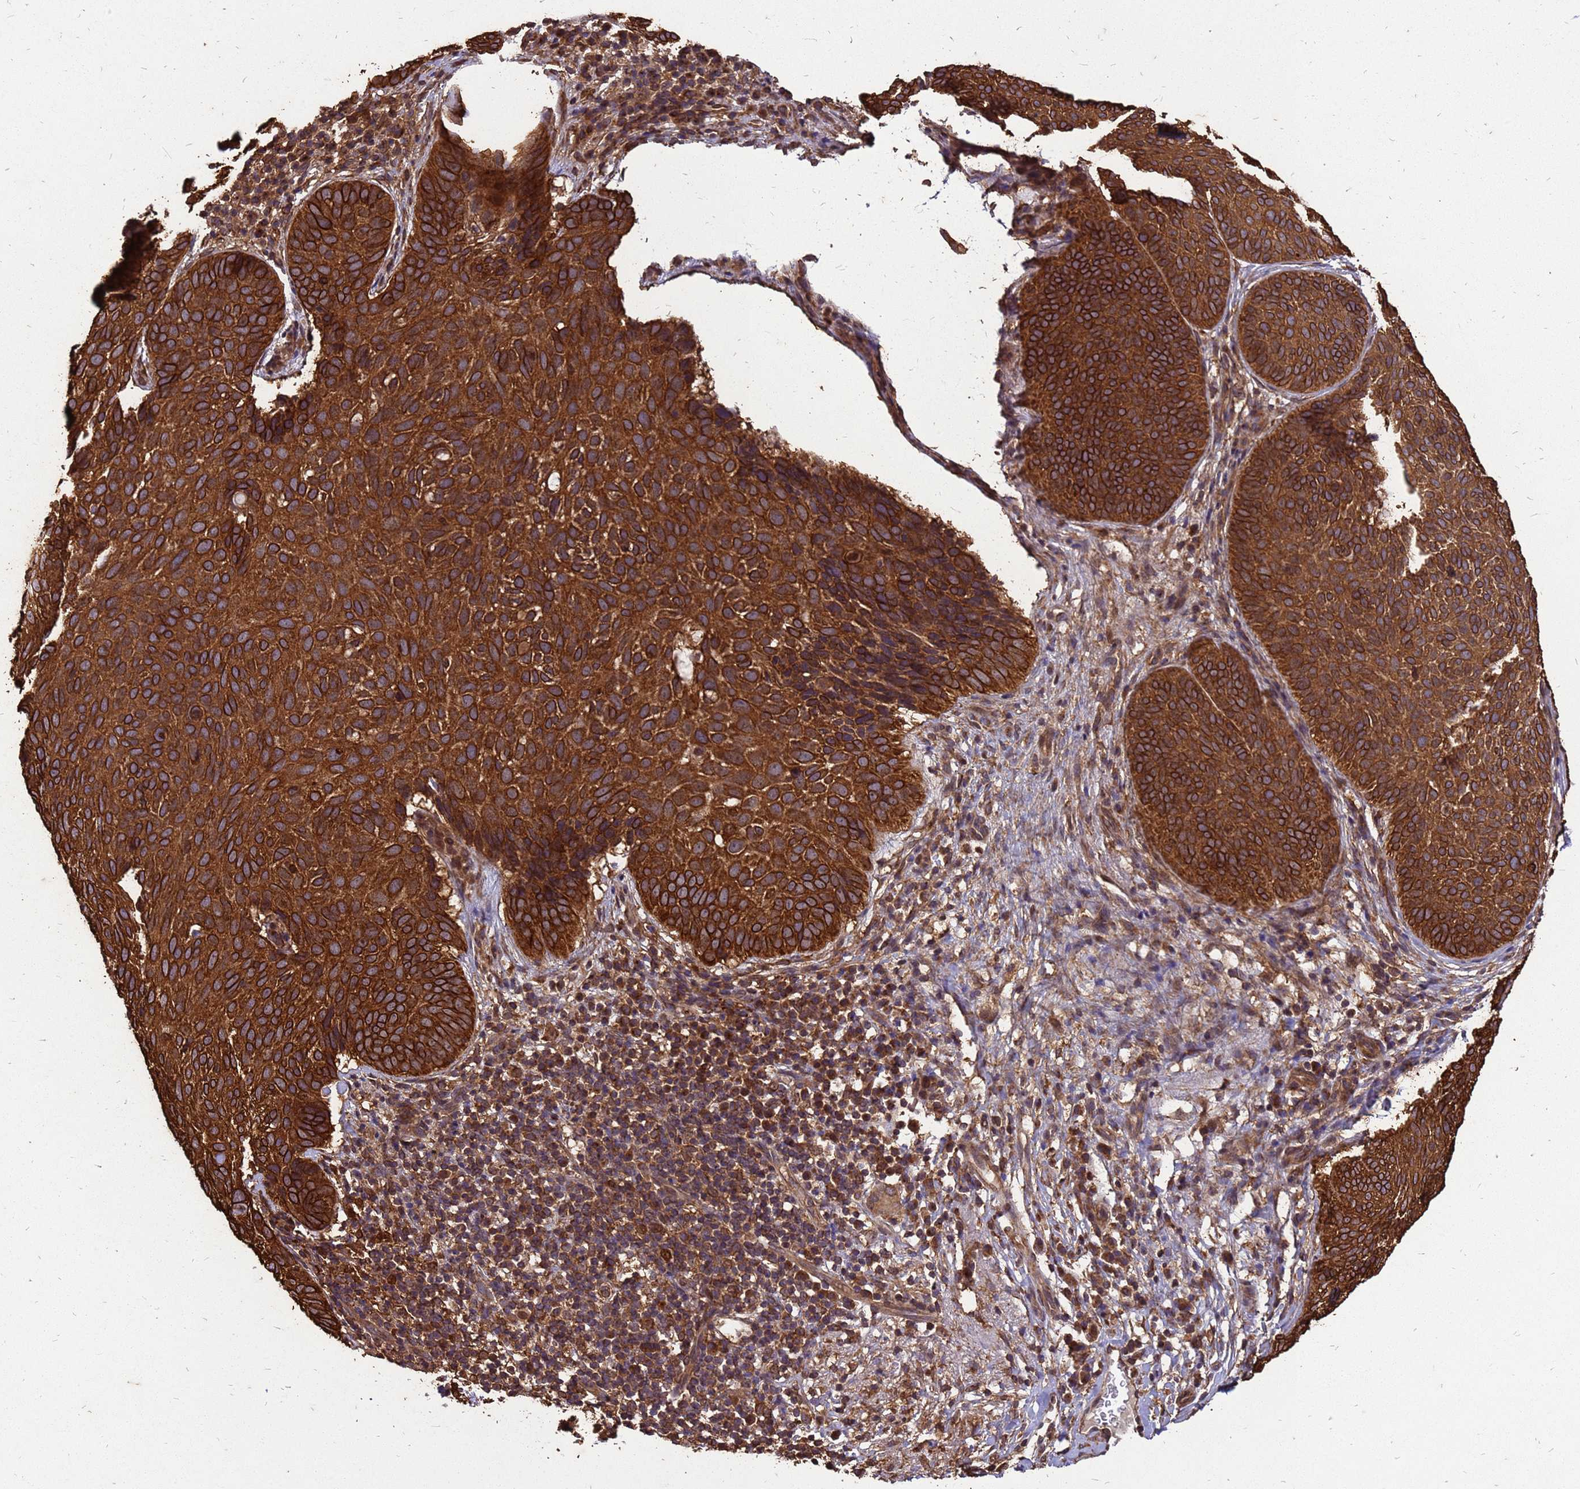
{"staining": {"intensity": "strong", "quantity": ">75%", "location": "cytoplasmic/membranous"}, "tissue": "skin cancer", "cell_type": "Tumor cells", "image_type": "cancer", "snomed": [{"axis": "morphology", "description": "Basal cell carcinoma"}, {"axis": "topography", "description": "Skin"}], "caption": "Approximately >75% of tumor cells in skin basal cell carcinoma display strong cytoplasmic/membranous protein expression as visualized by brown immunohistochemical staining.", "gene": "ZNF618", "patient": {"sex": "male", "age": 85}}